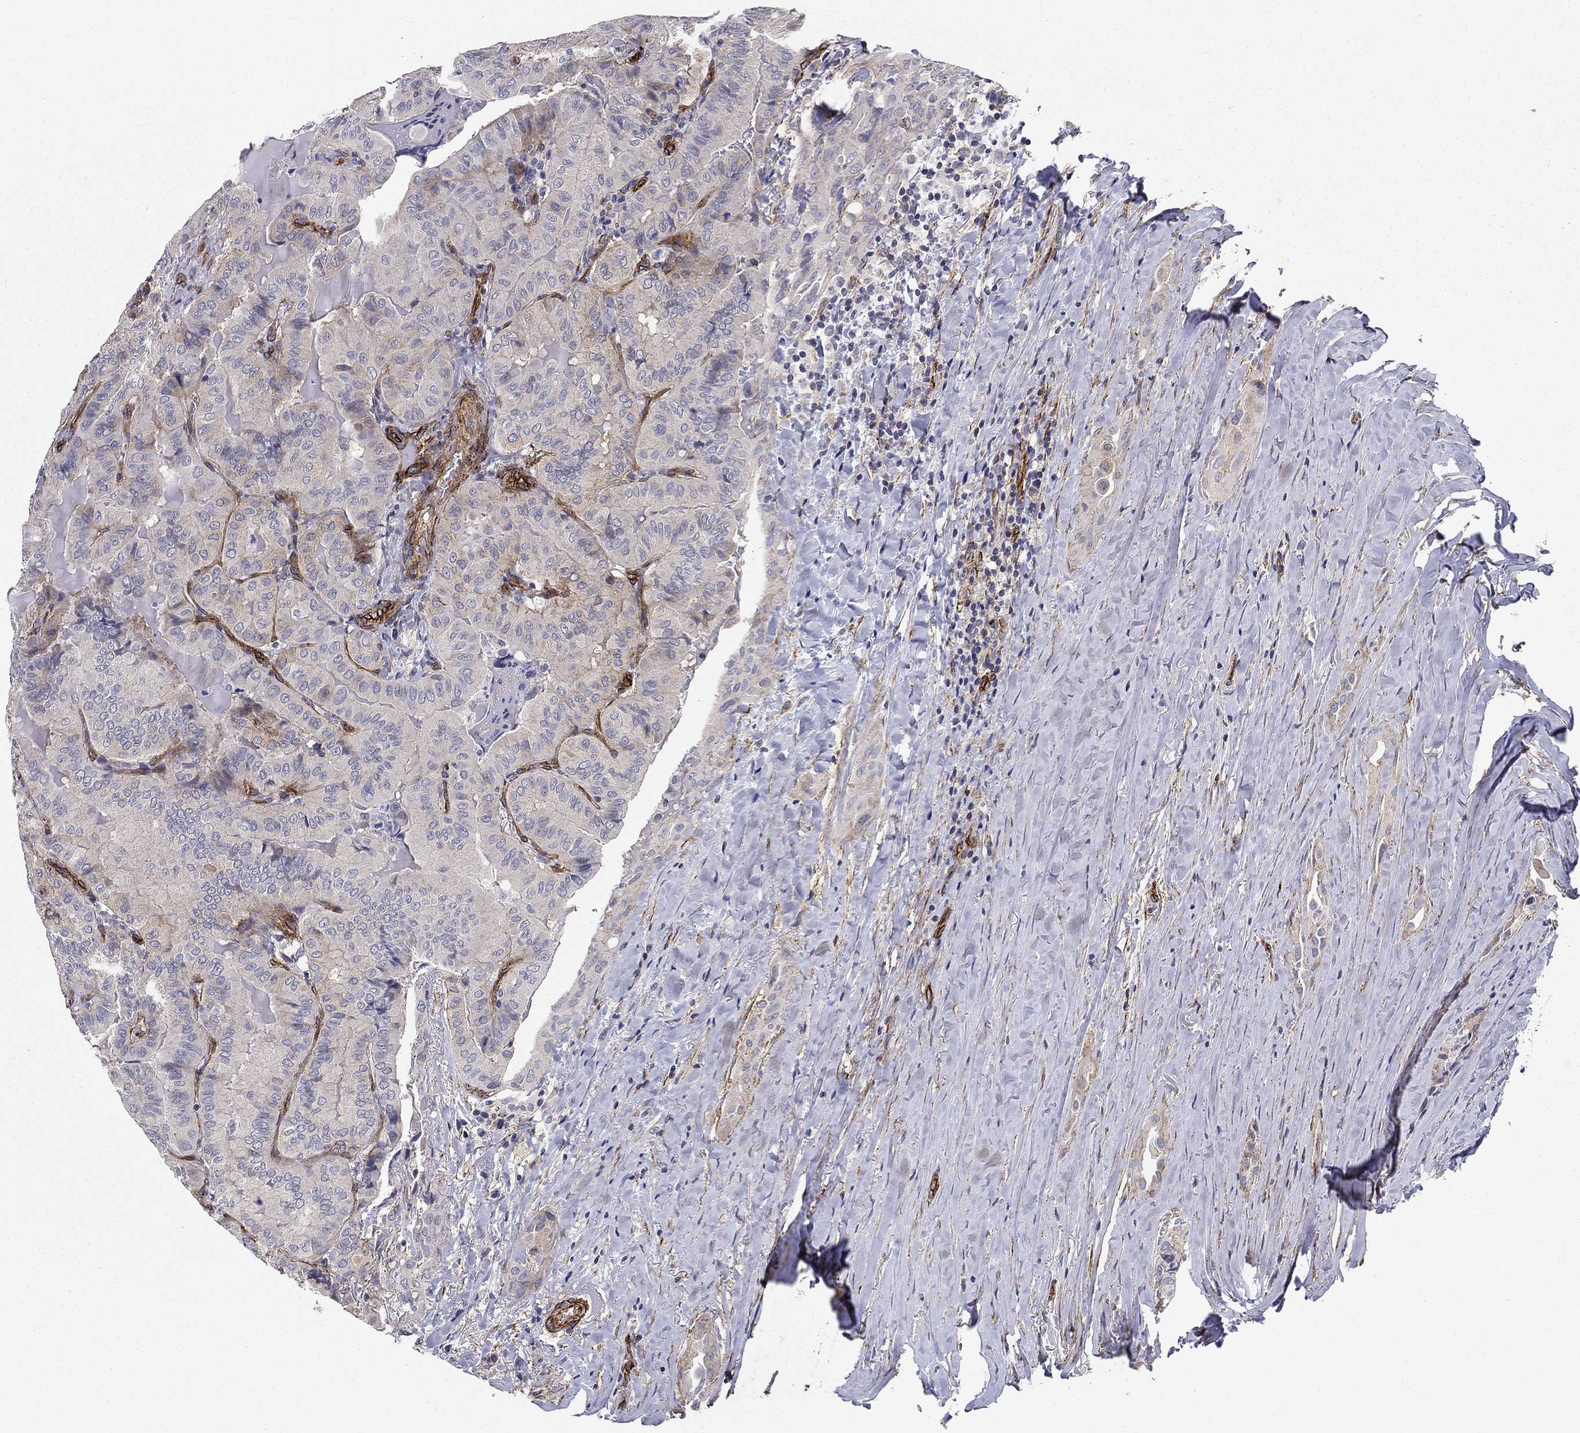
{"staining": {"intensity": "negative", "quantity": "none", "location": "none"}, "tissue": "thyroid cancer", "cell_type": "Tumor cells", "image_type": "cancer", "snomed": [{"axis": "morphology", "description": "Papillary adenocarcinoma, NOS"}, {"axis": "topography", "description": "Thyroid gland"}], "caption": "Tumor cells are negative for protein expression in human thyroid papillary adenocarcinoma.", "gene": "SYNC", "patient": {"sex": "female", "age": 68}}